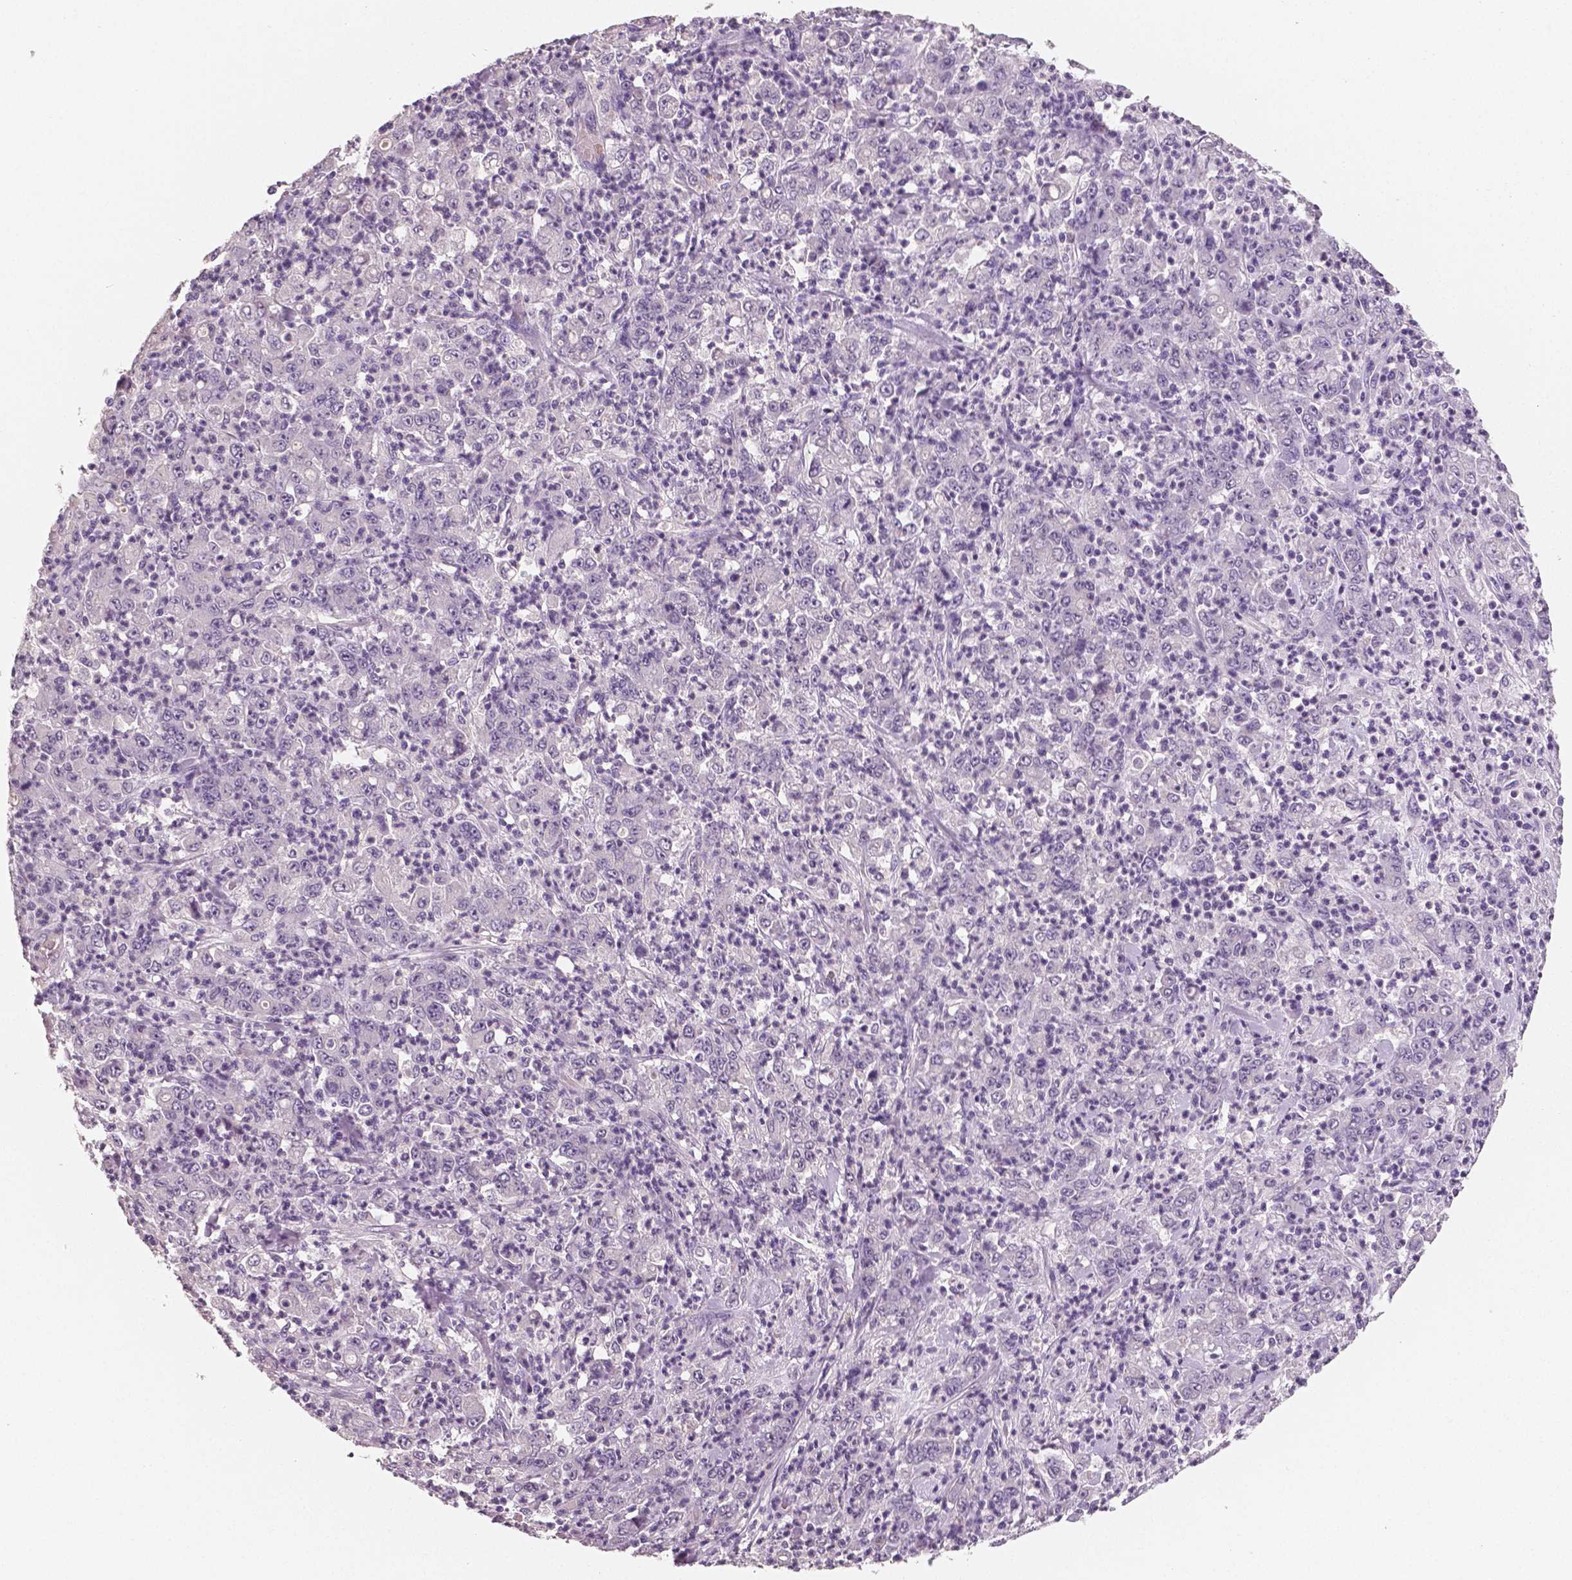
{"staining": {"intensity": "negative", "quantity": "none", "location": "none"}, "tissue": "stomach cancer", "cell_type": "Tumor cells", "image_type": "cancer", "snomed": [{"axis": "morphology", "description": "Adenocarcinoma, NOS"}, {"axis": "topography", "description": "Stomach, lower"}], "caption": "This is a image of IHC staining of stomach cancer, which shows no positivity in tumor cells.", "gene": "TSPAN7", "patient": {"sex": "female", "age": 71}}